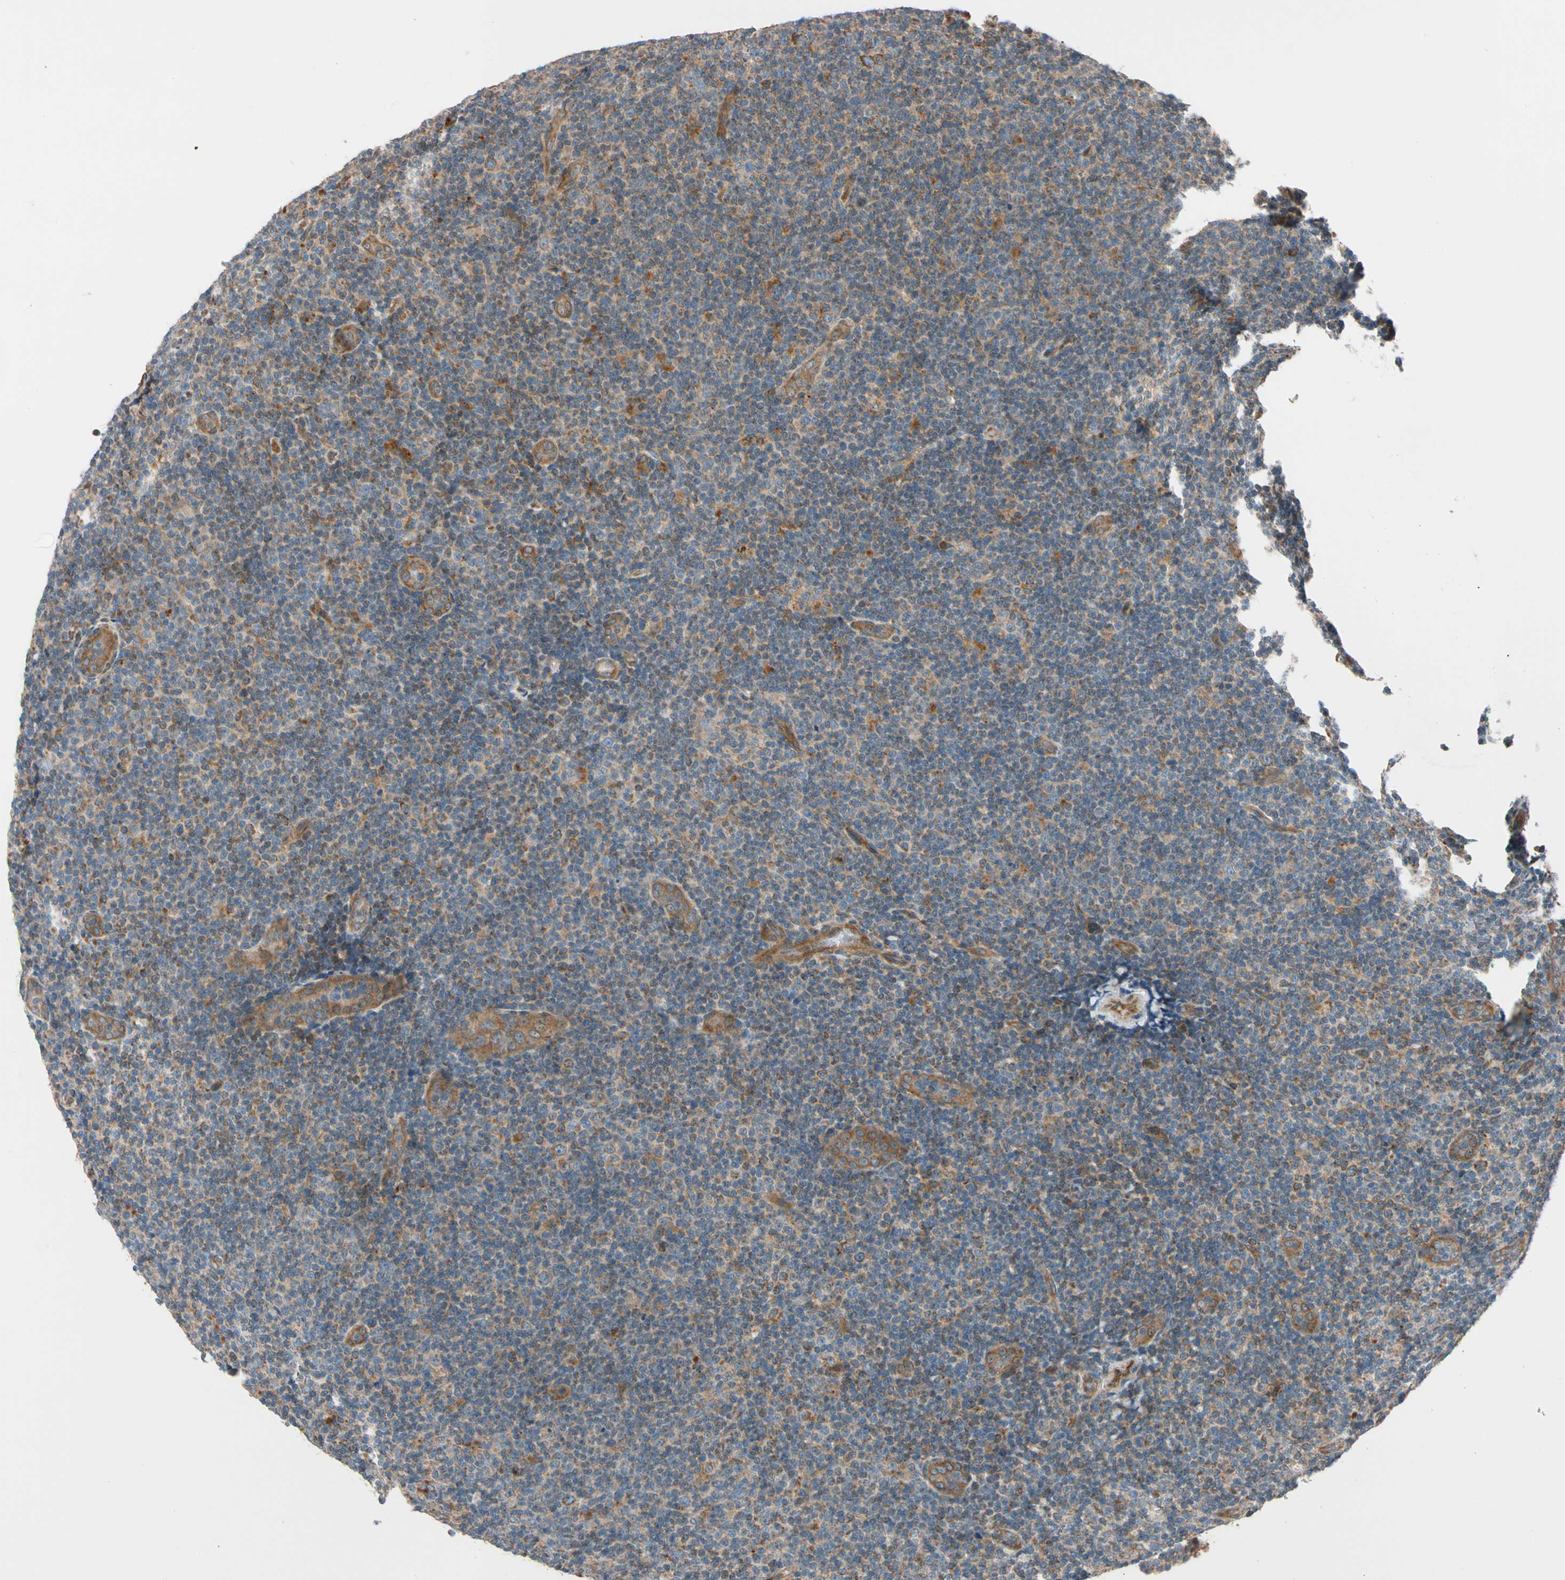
{"staining": {"intensity": "moderate", "quantity": ">75%", "location": "cytoplasmic/membranous"}, "tissue": "lymphoma", "cell_type": "Tumor cells", "image_type": "cancer", "snomed": [{"axis": "morphology", "description": "Malignant lymphoma, non-Hodgkin's type, Low grade"}, {"axis": "topography", "description": "Lymph node"}], "caption": "Human malignant lymphoma, non-Hodgkin's type (low-grade) stained with a protein marker shows moderate staining in tumor cells.", "gene": "PHYH", "patient": {"sex": "male", "age": 83}}